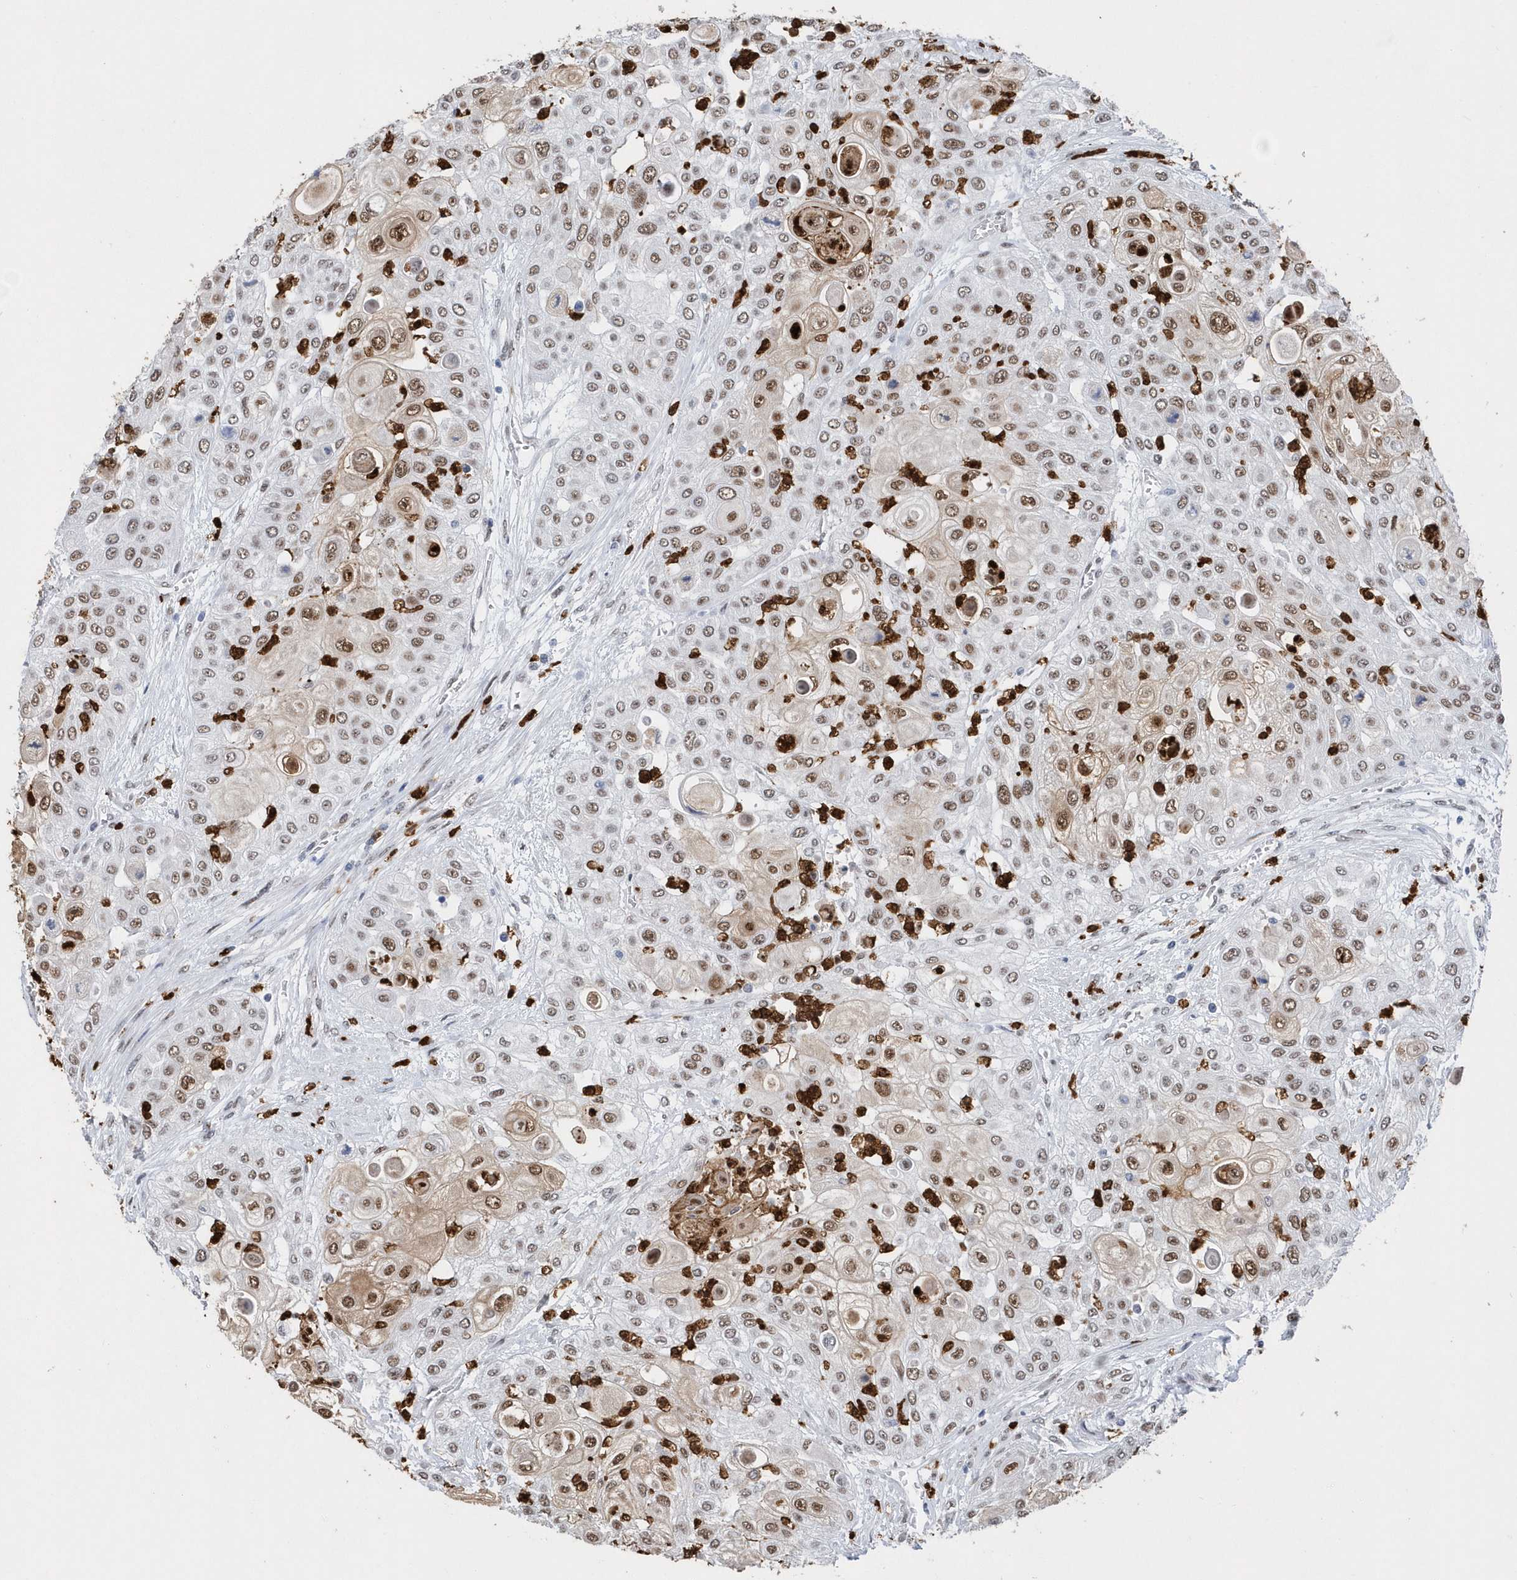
{"staining": {"intensity": "moderate", "quantity": ">75%", "location": "nuclear"}, "tissue": "urothelial cancer", "cell_type": "Tumor cells", "image_type": "cancer", "snomed": [{"axis": "morphology", "description": "Urothelial carcinoma, High grade"}, {"axis": "topography", "description": "Urinary bladder"}], "caption": "Urothelial cancer stained with immunohistochemistry (IHC) exhibits moderate nuclear staining in approximately >75% of tumor cells.", "gene": "RPP30", "patient": {"sex": "female", "age": 79}}